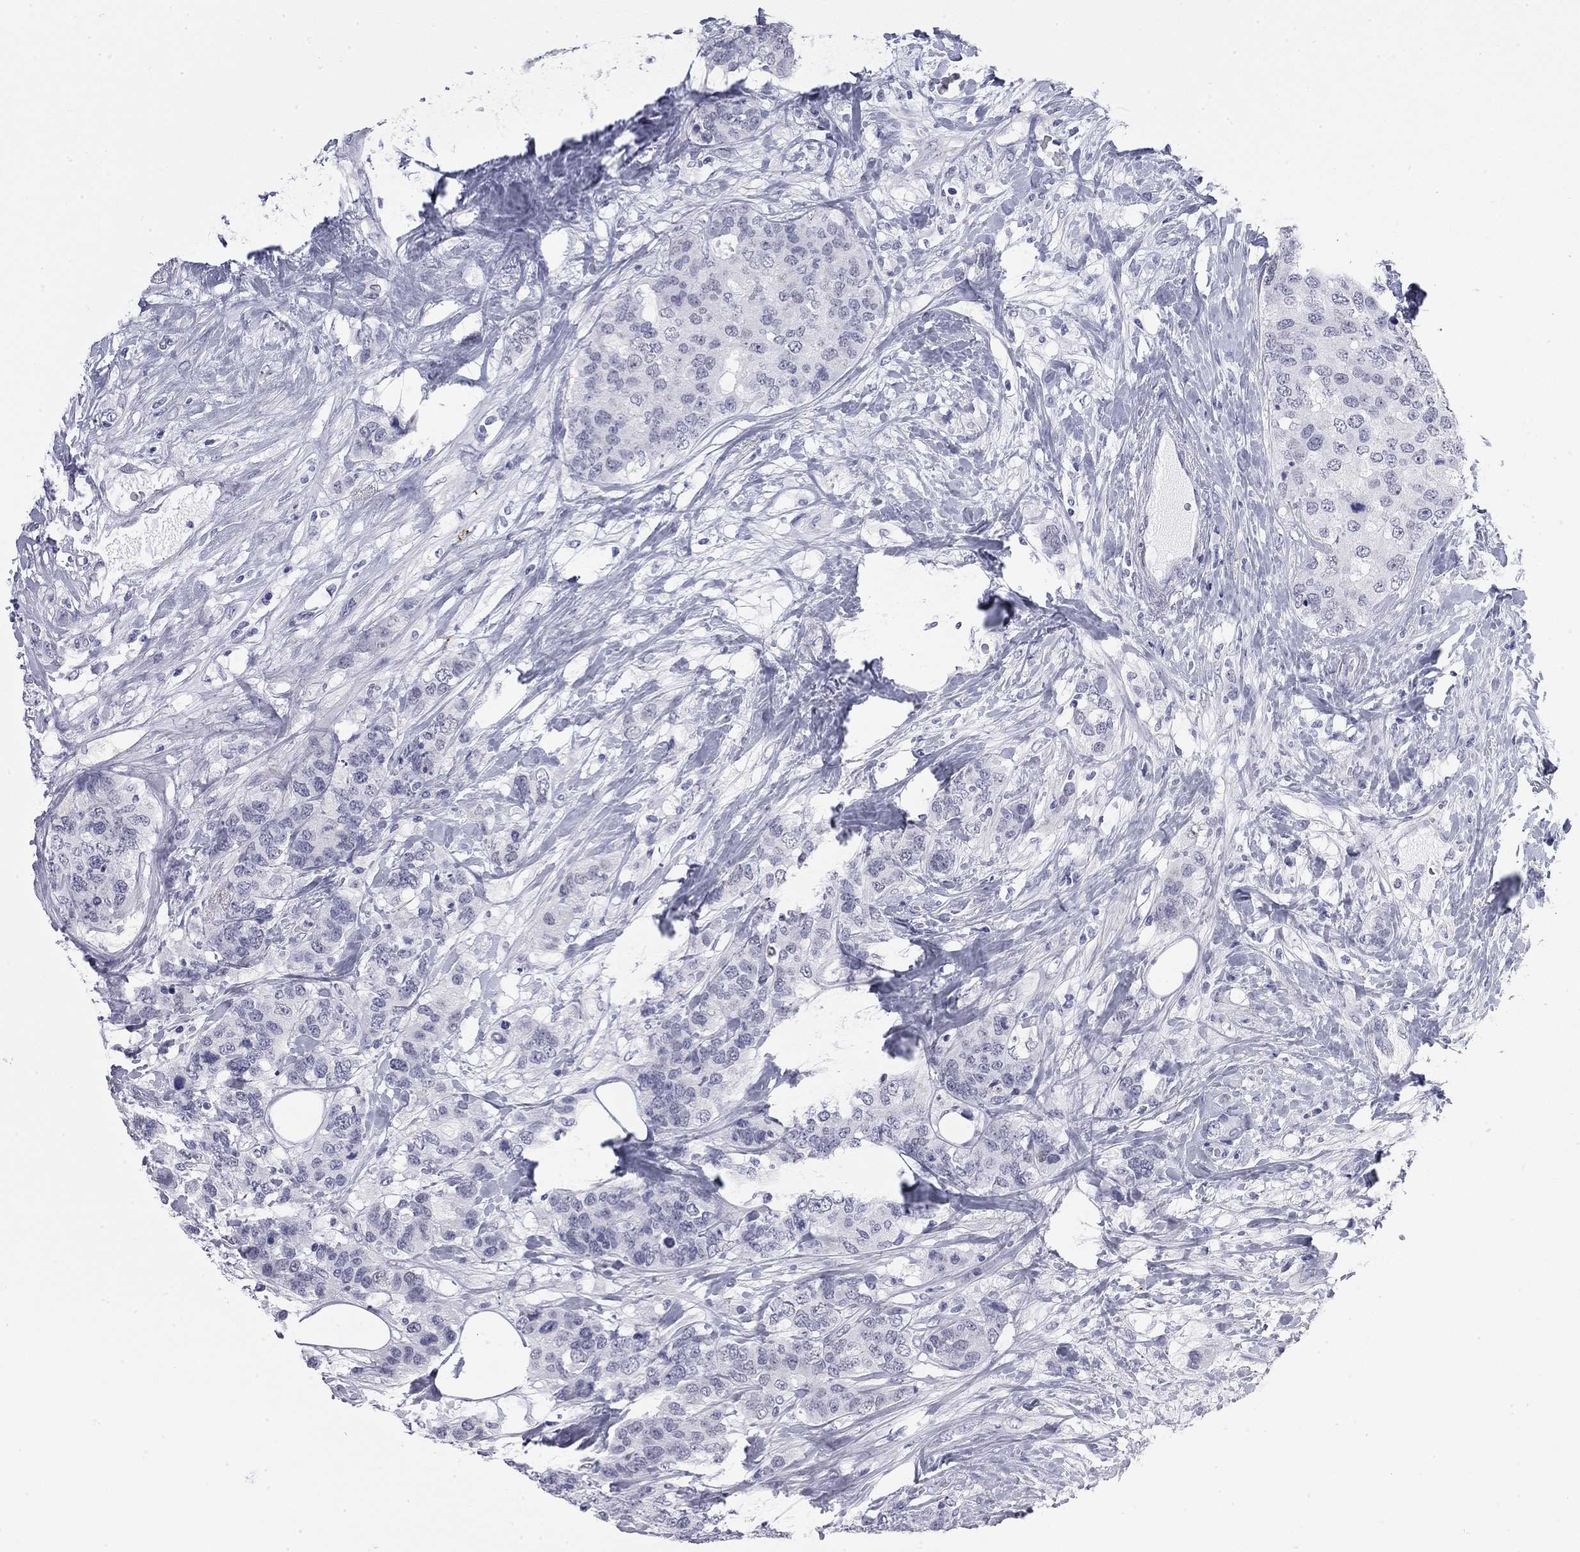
{"staining": {"intensity": "negative", "quantity": "none", "location": "none"}, "tissue": "breast cancer", "cell_type": "Tumor cells", "image_type": "cancer", "snomed": [{"axis": "morphology", "description": "Lobular carcinoma"}, {"axis": "topography", "description": "Breast"}], "caption": "Breast cancer stained for a protein using immunohistochemistry (IHC) demonstrates no staining tumor cells.", "gene": "AK8", "patient": {"sex": "female", "age": 59}}